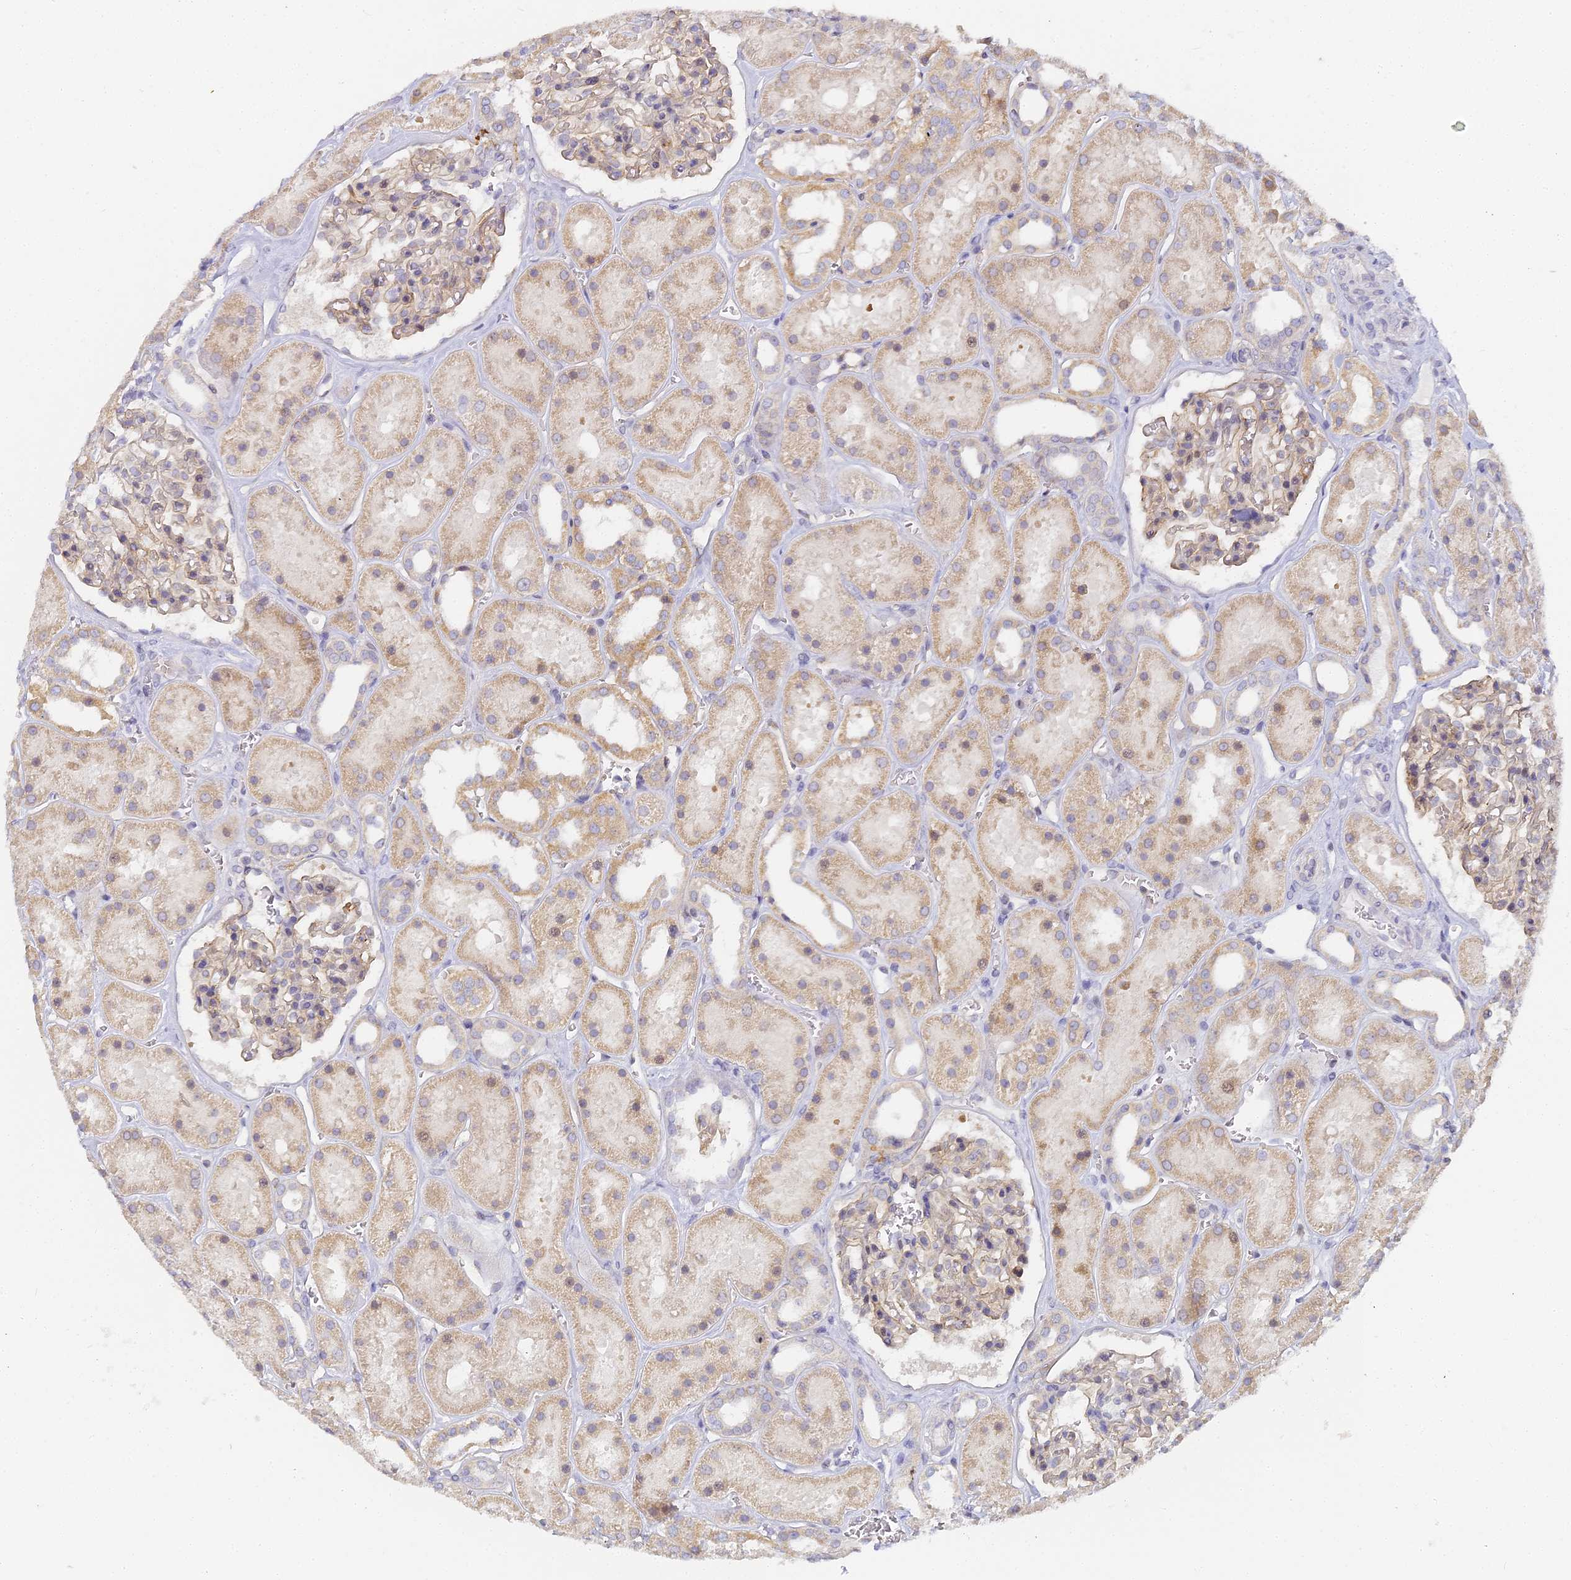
{"staining": {"intensity": "weak", "quantity": "25%-75%", "location": "cytoplasmic/membranous"}, "tissue": "kidney", "cell_type": "Cells in glomeruli", "image_type": "normal", "snomed": [{"axis": "morphology", "description": "Normal tissue, NOS"}, {"axis": "topography", "description": "Kidney"}], "caption": "About 25%-75% of cells in glomeruli in normal kidney reveal weak cytoplasmic/membranous protein staining as visualized by brown immunohistochemical staining.", "gene": "GJA1", "patient": {"sex": "female", "age": 41}}